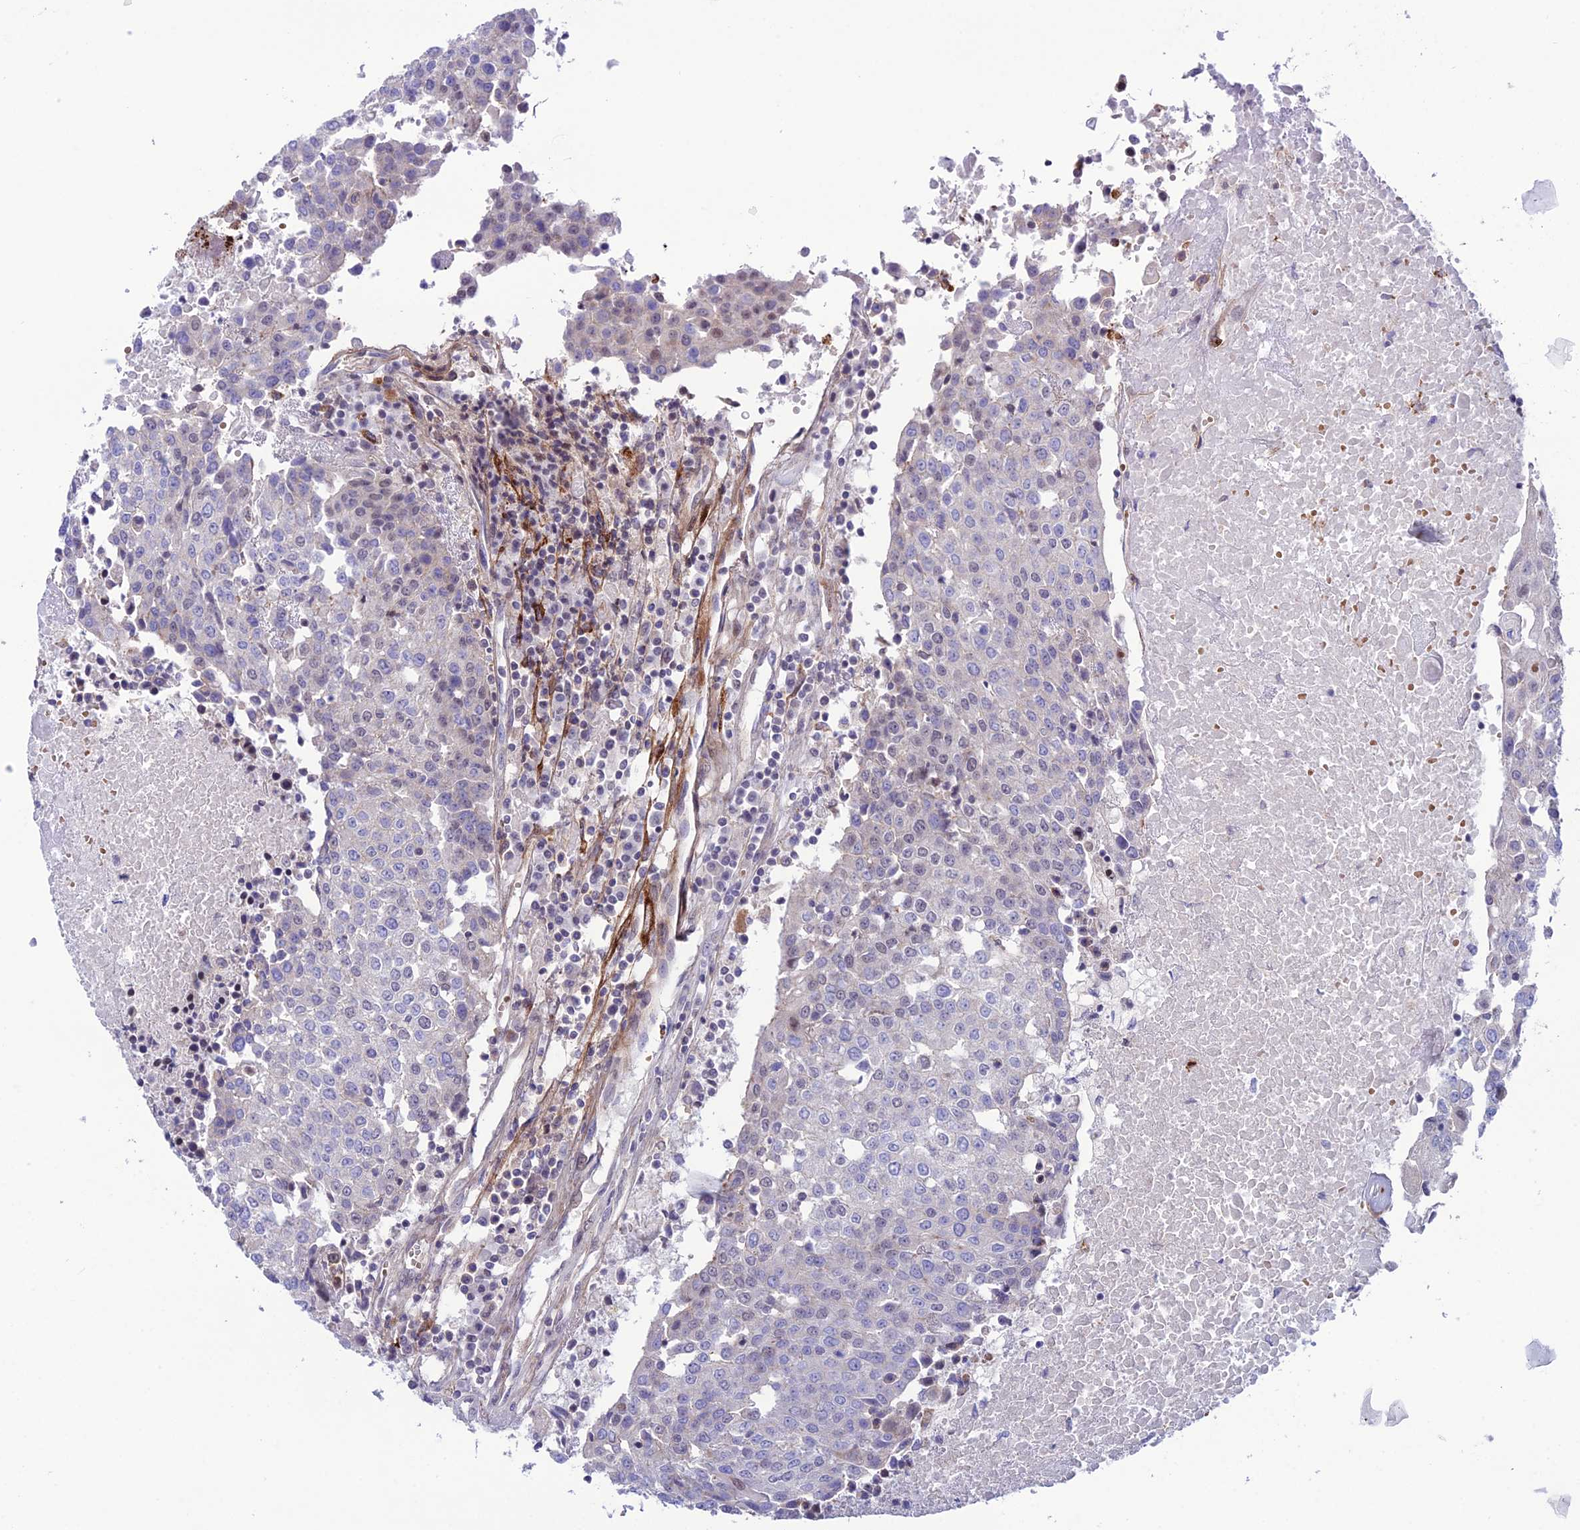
{"staining": {"intensity": "negative", "quantity": "none", "location": "none"}, "tissue": "urothelial cancer", "cell_type": "Tumor cells", "image_type": "cancer", "snomed": [{"axis": "morphology", "description": "Urothelial carcinoma, High grade"}, {"axis": "topography", "description": "Urinary bladder"}], "caption": "Micrograph shows no protein positivity in tumor cells of urothelial cancer tissue.", "gene": "COL6A6", "patient": {"sex": "female", "age": 85}}